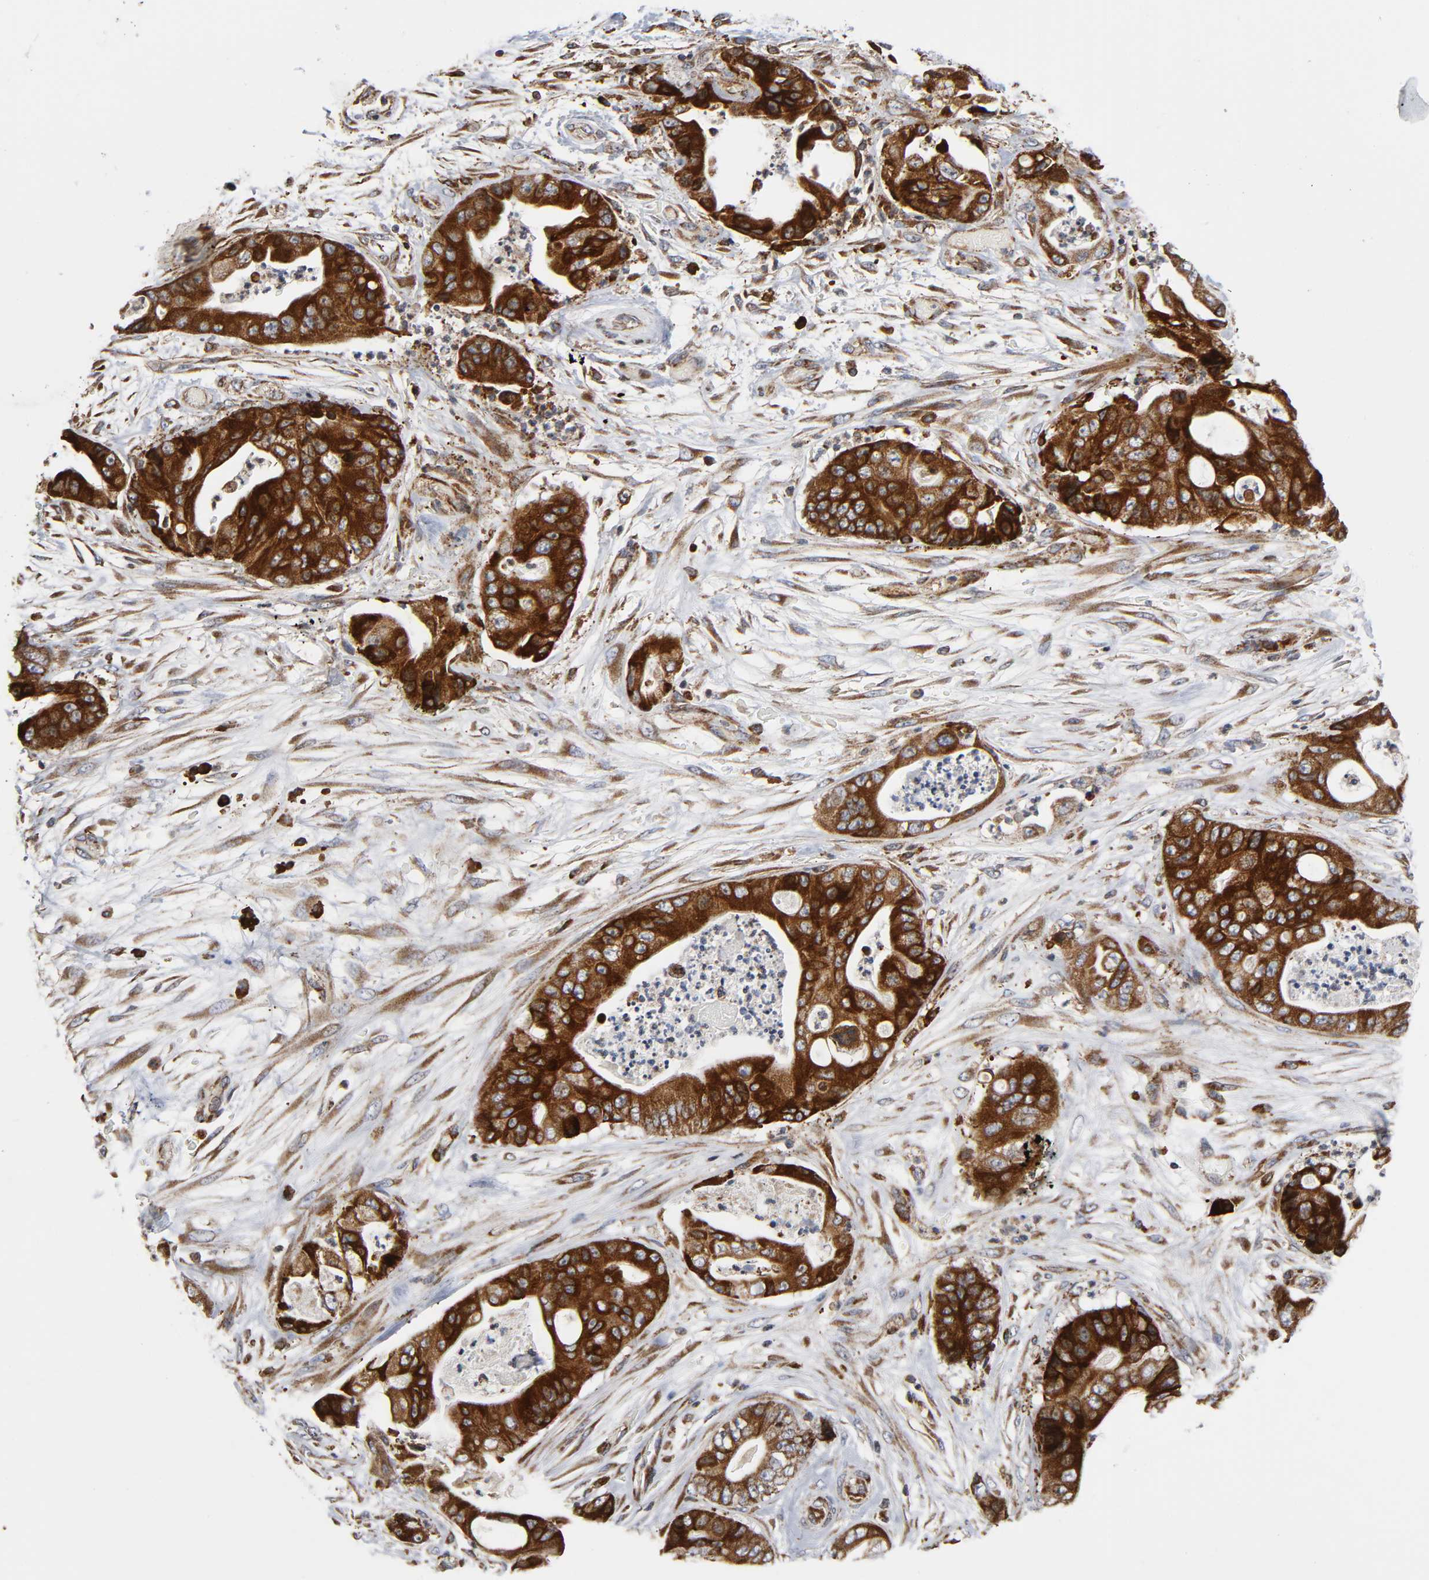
{"staining": {"intensity": "strong", "quantity": "25%-75%", "location": "cytoplasmic/membranous"}, "tissue": "stomach cancer", "cell_type": "Tumor cells", "image_type": "cancer", "snomed": [{"axis": "morphology", "description": "Adenocarcinoma, NOS"}, {"axis": "topography", "description": "Stomach"}], "caption": "Immunohistochemistry histopathology image of human stomach cancer (adenocarcinoma) stained for a protein (brown), which demonstrates high levels of strong cytoplasmic/membranous expression in approximately 25%-75% of tumor cells.", "gene": "MAP3K1", "patient": {"sex": "female", "age": 73}}